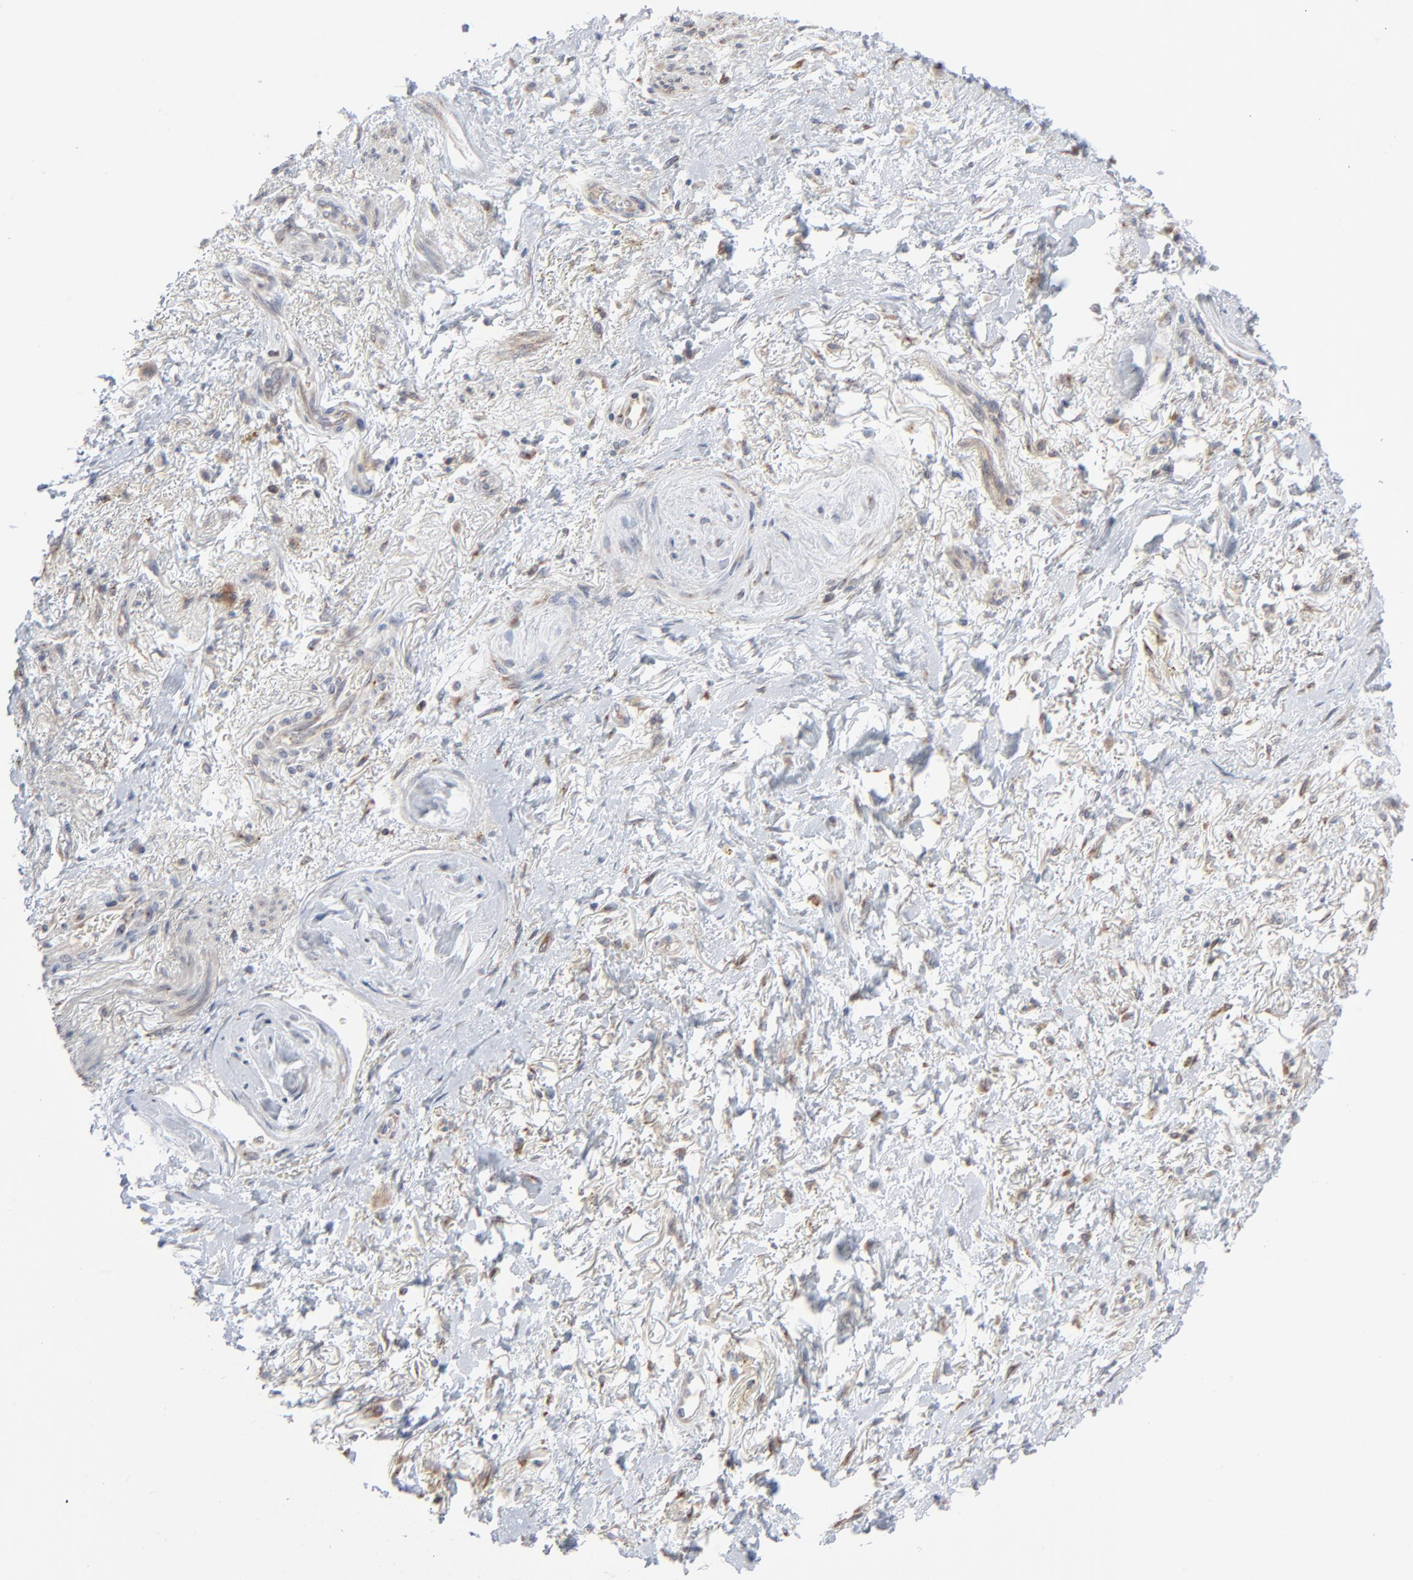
{"staining": {"intensity": "moderate", "quantity": "25%-75%", "location": "cytoplasmic/membranous"}, "tissue": "skin", "cell_type": "Epidermal cells", "image_type": "normal", "snomed": [{"axis": "morphology", "description": "Normal tissue, NOS"}, {"axis": "topography", "description": "Anal"}], "caption": "Protein analysis of unremarkable skin displays moderate cytoplasmic/membranous expression in approximately 25%-75% of epidermal cells. The protein is stained brown, and the nuclei are stained in blue (DAB IHC with brightfield microscopy, high magnification).", "gene": "KDSR", "patient": {"sex": "female", "age": 46}}